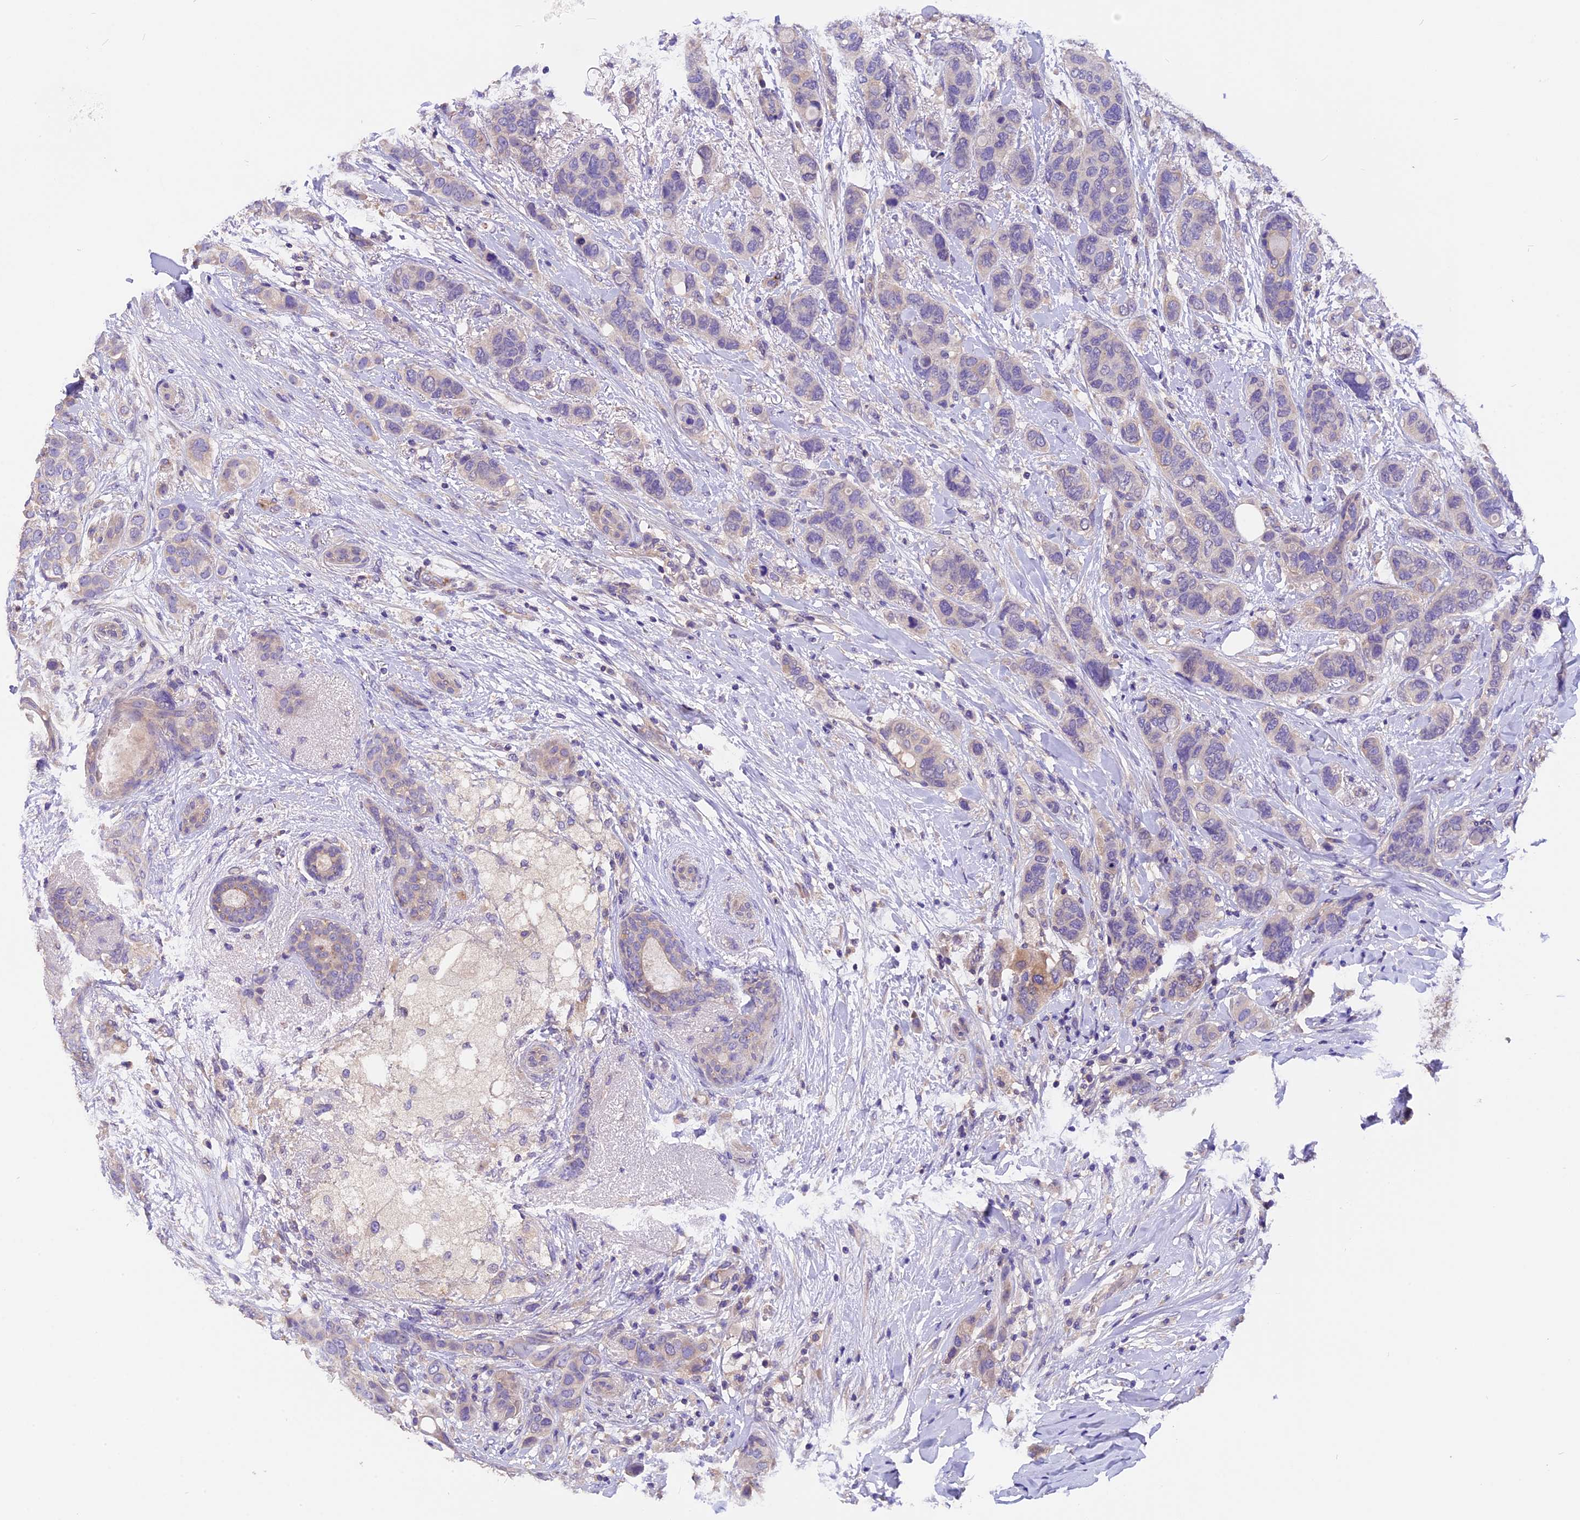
{"staining": {"intensity": "negative", "quantity": "none", "location": "none"}, "tissue": "breast cancer", "cell_type": "Tumor cells", "image_type": "cancer", "snomed": [{"axis": "morphology", "description": "Lobular carcinoma"}, {"axis": "topography", "description": "Breast"}], "caption": "Immunohistochemistry of lobular carcinoma (breast) demonstrates no expression in tumor cells.", "gene": "AP3B2", "patient": {"sex": "female", "age": 51}}